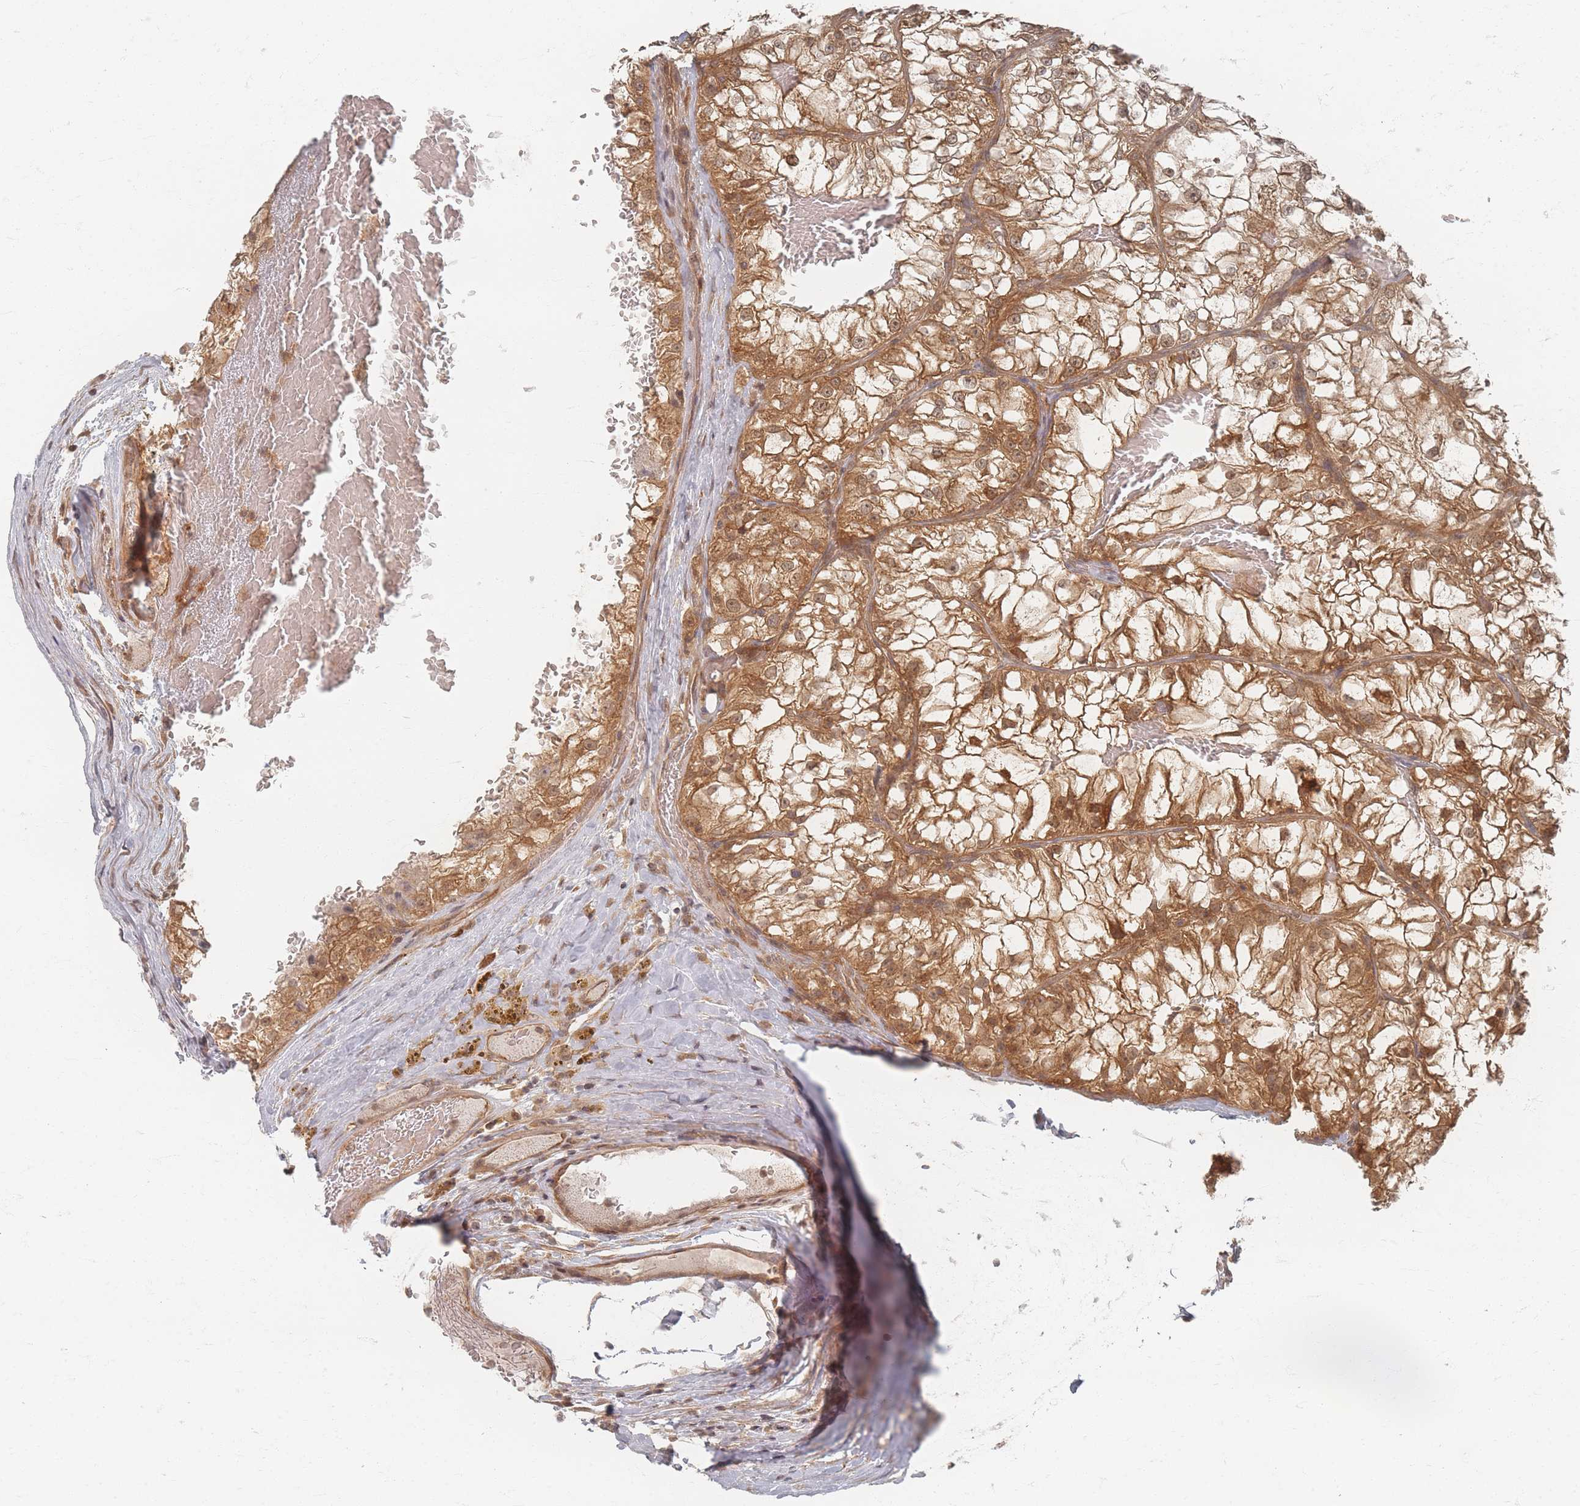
{"staining": {"intensity": "moderate", "quantity": ">75%", "location": "cytoplasmic/membranous,nuclear"}, "tissue": "renal cancer", "cell_type": "Tumor cells", "image_type": "cancer", "snomed": [{"axis": "morphology", "description": "Adenocarcinoma, NOS"}, {"axis": "topography", "description": "Kidney"}], "caption": "Immunohistochemistry (IHC) of human renal cancer exhibits medium levels of moderate cytoplasmic/membranous and nuclear staining in about >75% of tumor cells. The protein is shown in brown color, while the nuclei are stained blue.", "gene": "PSMD9", "patient": {"sex": "female", "age": 72}}